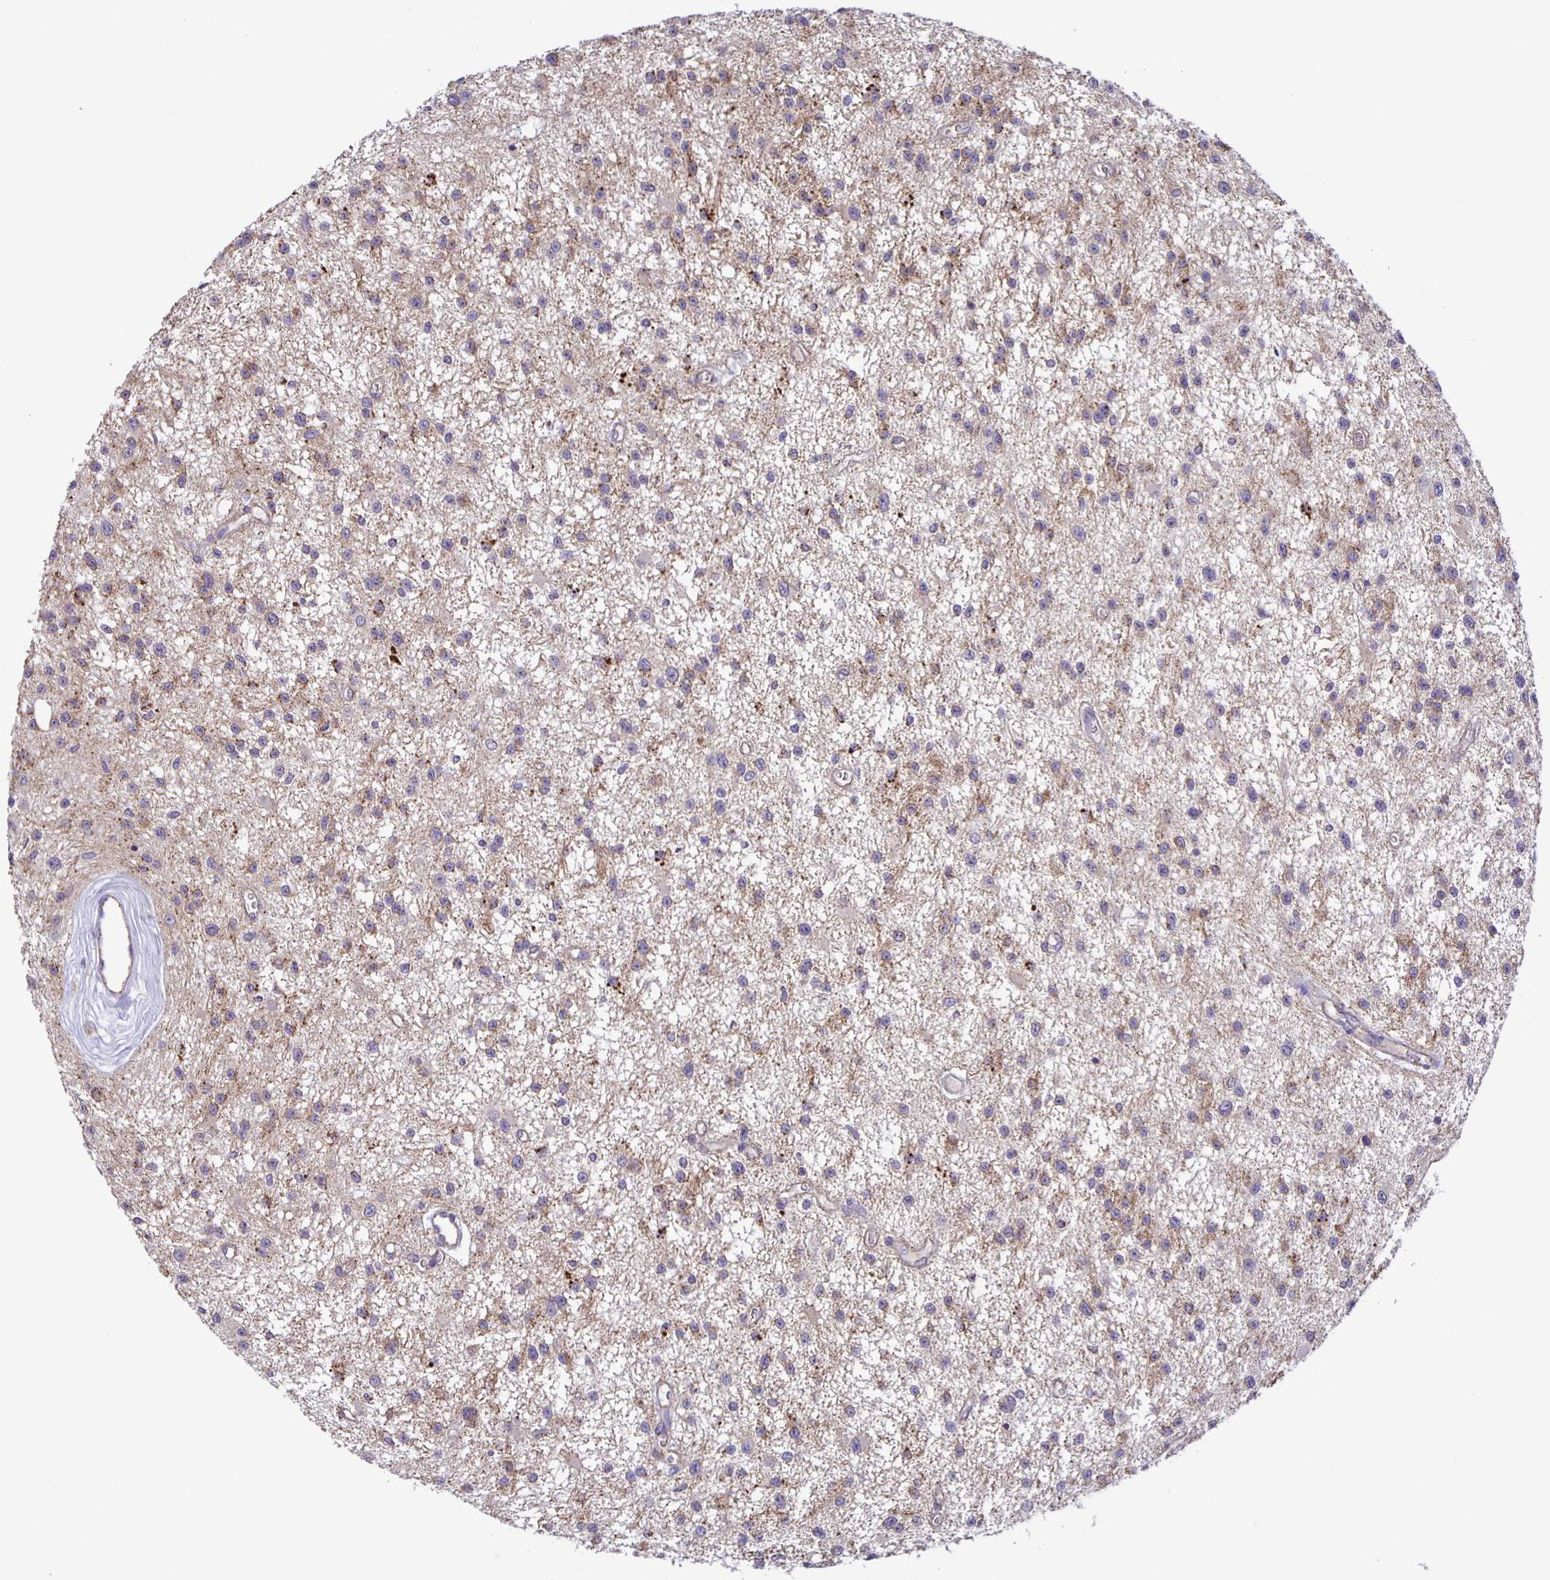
{"staining": {"intensity": "weak", "quantity": "<25%", "location": "cytoplasmic/membranous"}, "tissue": "glioma", "cell_type": "Tumor cells", "image_type": "cancer", "snomed": [{"axis": "morphology", "description": "Glioma, malignant, Low grade"}, {"axis": "topography", "description": "Brain"}], "caption": "Photomicrograph shows no significant protein positivity in tumor cells of glioma.", "gene": "JMJD4", "patient": {"sex": "male", "age": 43}}